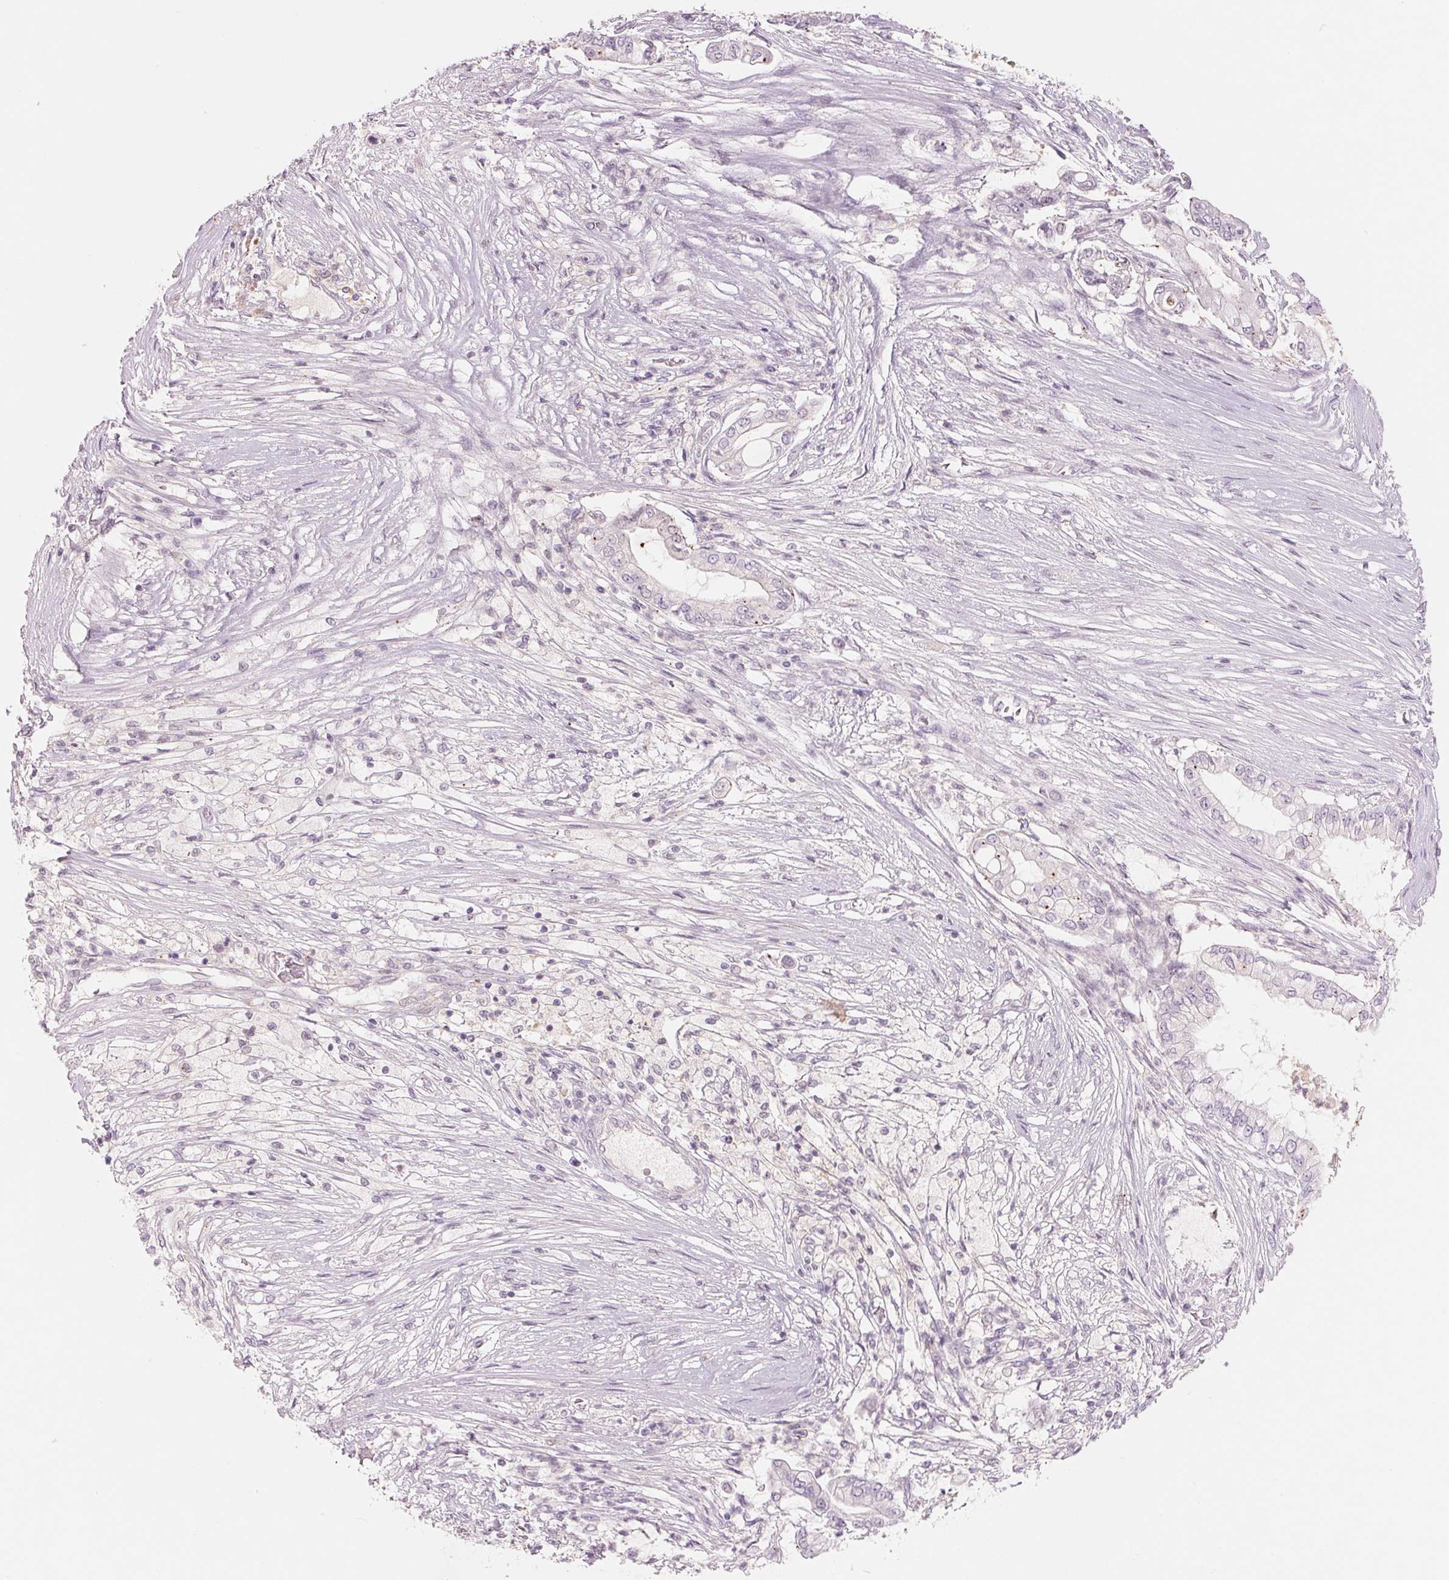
{"staining": {"intensity": "negative", "quantity": "none", "location": "none"}, "tissue": "pancreatic cancer", "cell_type": "Tumor cells", "image_type": "cancer", "snomed": [{"axis": "morphology", "description": "Adenocarcinoma, NOS"}, {"axis": "topography", "description": "Pancreas"}], "caption": "Histopathology image shows no protein staining in tumor cells of pancreatic adenocarcinoma tissue. (DAB (3,3'-diaminobenzidine) immunohistochemistry (IHC), high magnification).", "gene": "SLC17A4", "patient": {"sex": "female", "age": 69}}